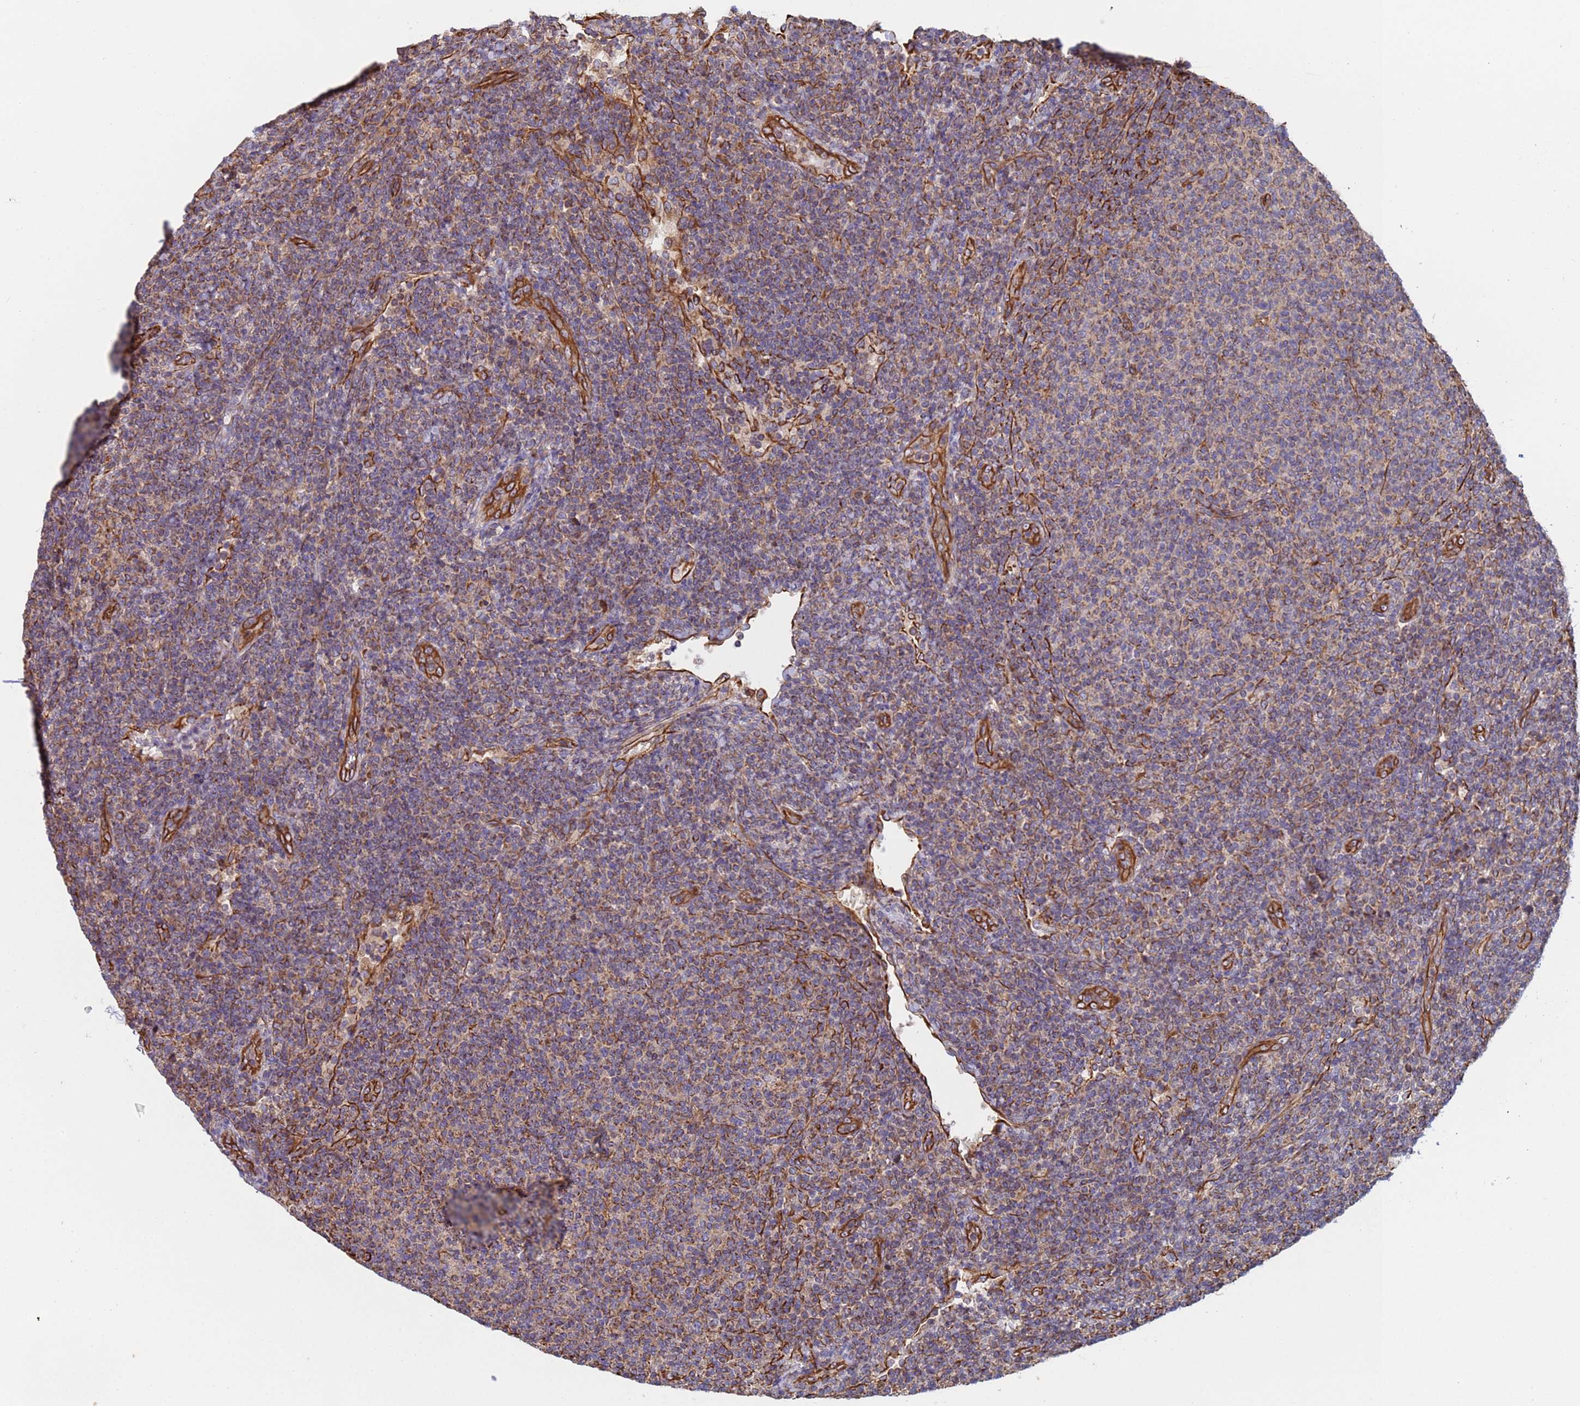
{"staining": {"intensity": "moderate", "quantity": "25%-75%", "location": "cytoplasmic/membranous"}, "tissue": "lymphoma", "cell_type": "Tumor cells", "image_type": "cancer", "snomed": [{"axis": "morphology", "description": "Malignant lymphoma, non-Hodgkin's type, Low grade"}, {"axis": "topography", "description": "Lymph node"}], "caption": "Approximately 25%-75% of tumor cells in low-grade malignant lymphoma, non-Hodgkin's type reveal moderate cytoplasmic/membranous protein positivity as visualized by brown immunohistochemical staining.", "gene": "NUDT12", "patient": {"sex": "male", "age": 66}}